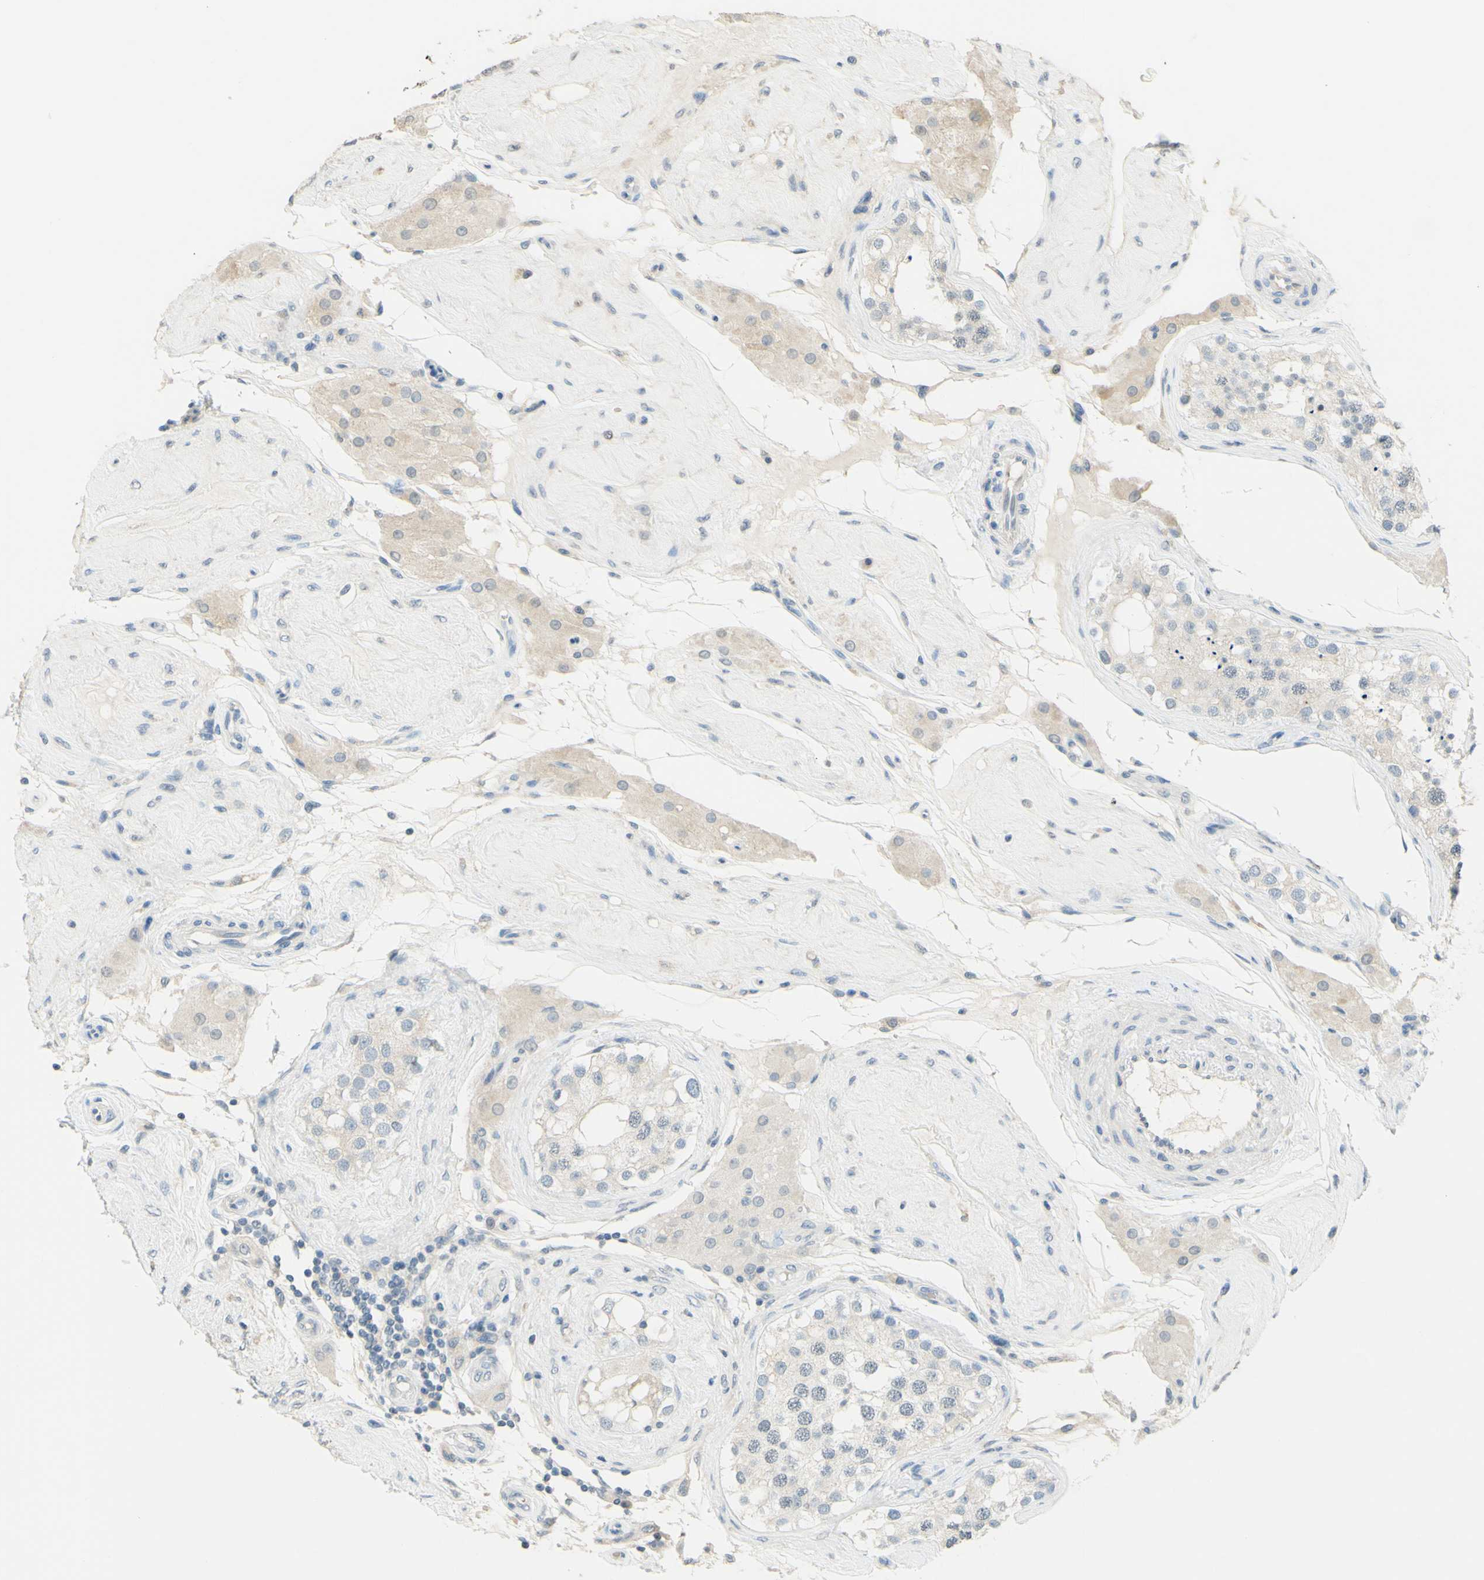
{"staining": {"intensity": "weak", "quantity": "<25%", "location": "cytoplasmic/membranous"}, "tissue": "testis", "cell_type": "Cells in seminiferous ducts", "image_type": "normal", "snomed": [{"axis": "morphology", "description": "Normal tissue, NOS"}, {"axis": "topography", "description": "Testis"}], "caption": "IHC histopathology image of normal testis: testis stained with DAB (3,3'-diaminobenzidine) shows no significant protein expression in cells in seminiferous ducts.", "gene": "MAG", "patient": {"sex": "male", "age": 68}}